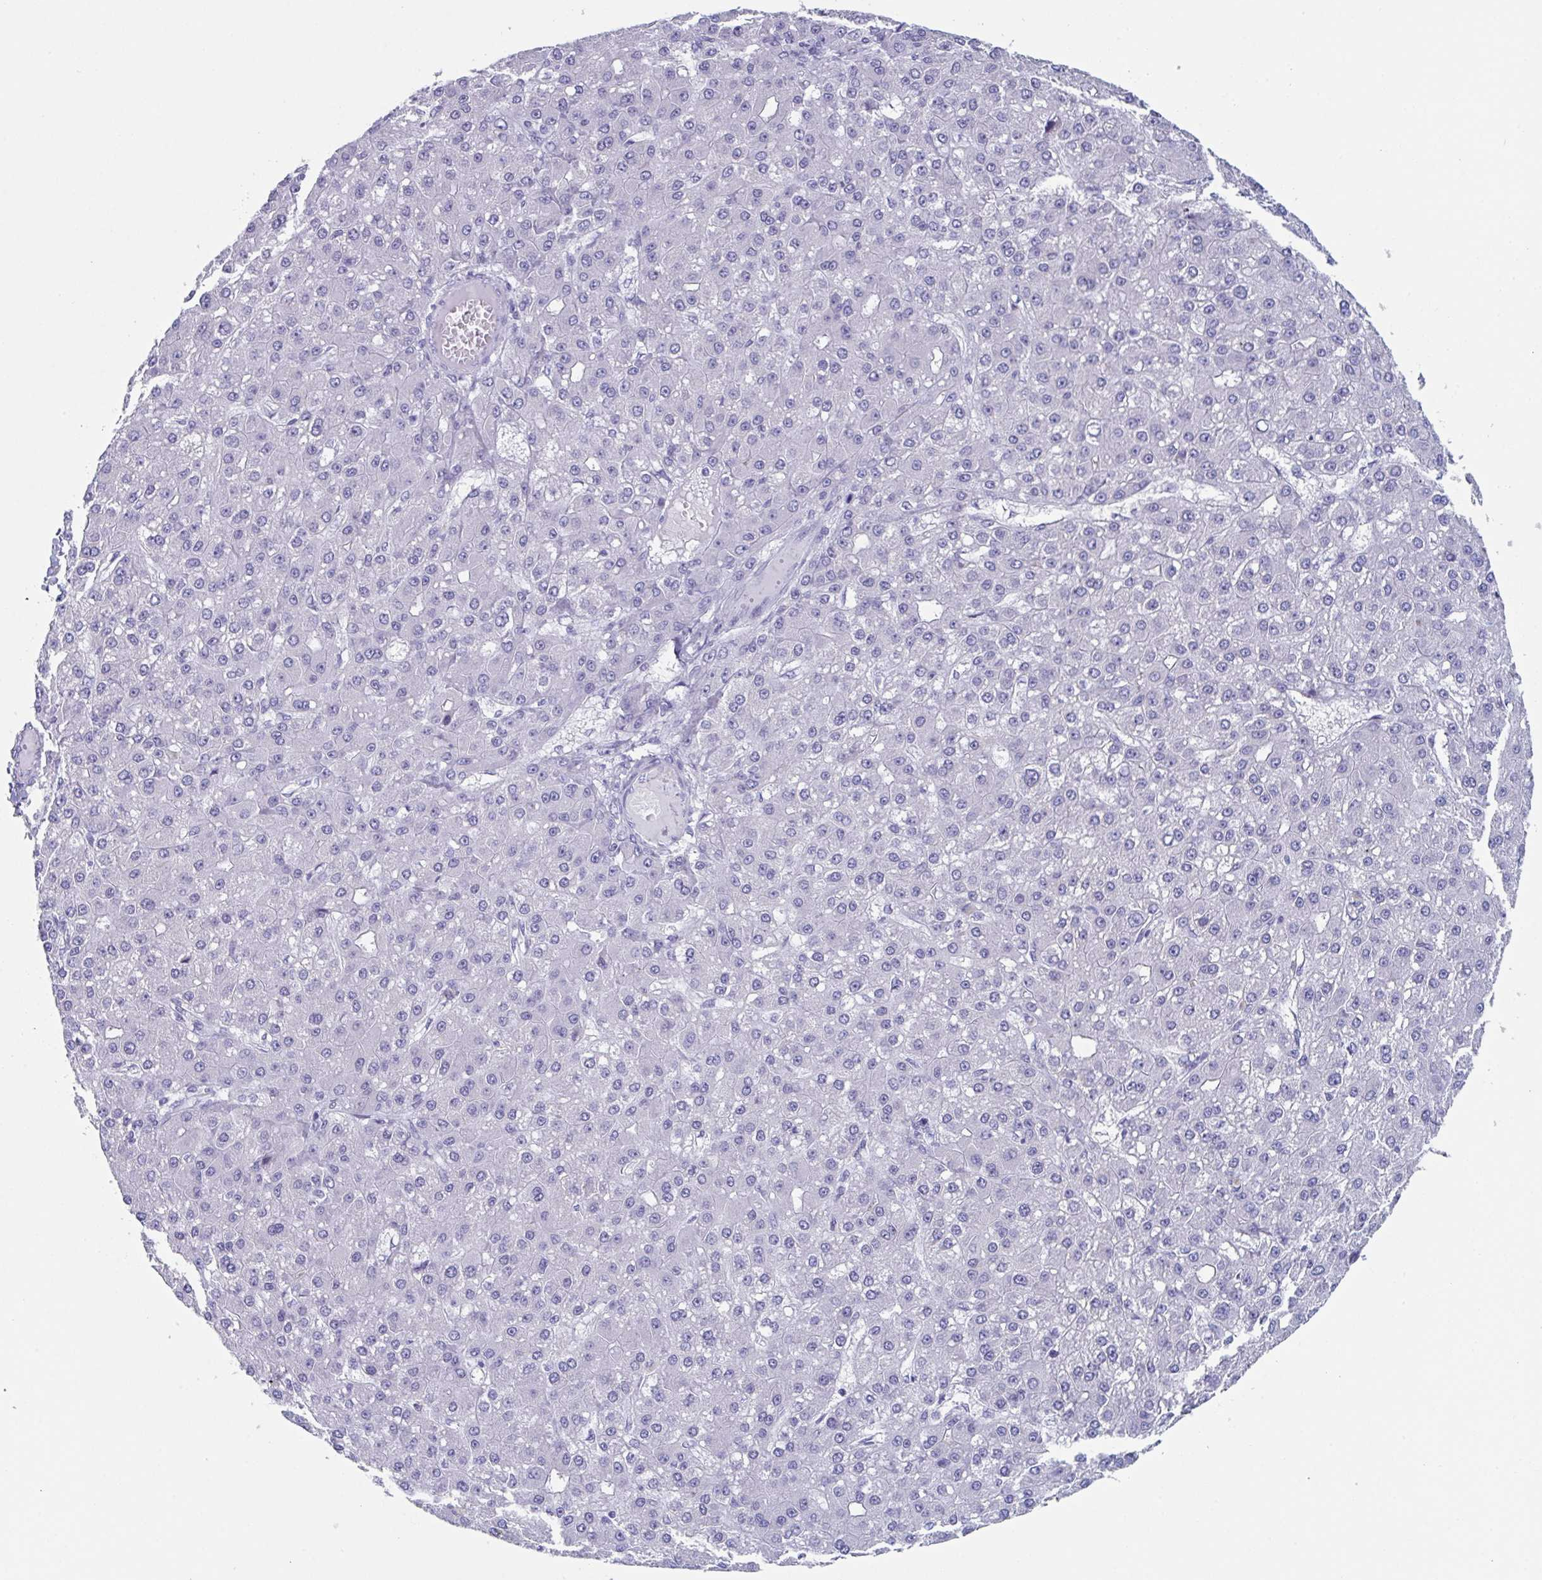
{"staining": {"intensity": "negative", "quantity": "none", "location": "none"}, "tissue": "liver cancer", "cell_type": "Tumor cells", "image_type": "cancer", "snomed": [{"axis": "morphology", "description": "Carcinoma, Hepatocellular, NOS"}, {"axis": "topography", "description": "Liver"}], "caption": "IHC photomicrograph of neoplastic tissue: human hepatocellular carcinoma (liver) stained with DAB displays no significant protein expression in tumor cells.", "gene": "ZPBP", "patient": {"sex": "male", "age": 67}}